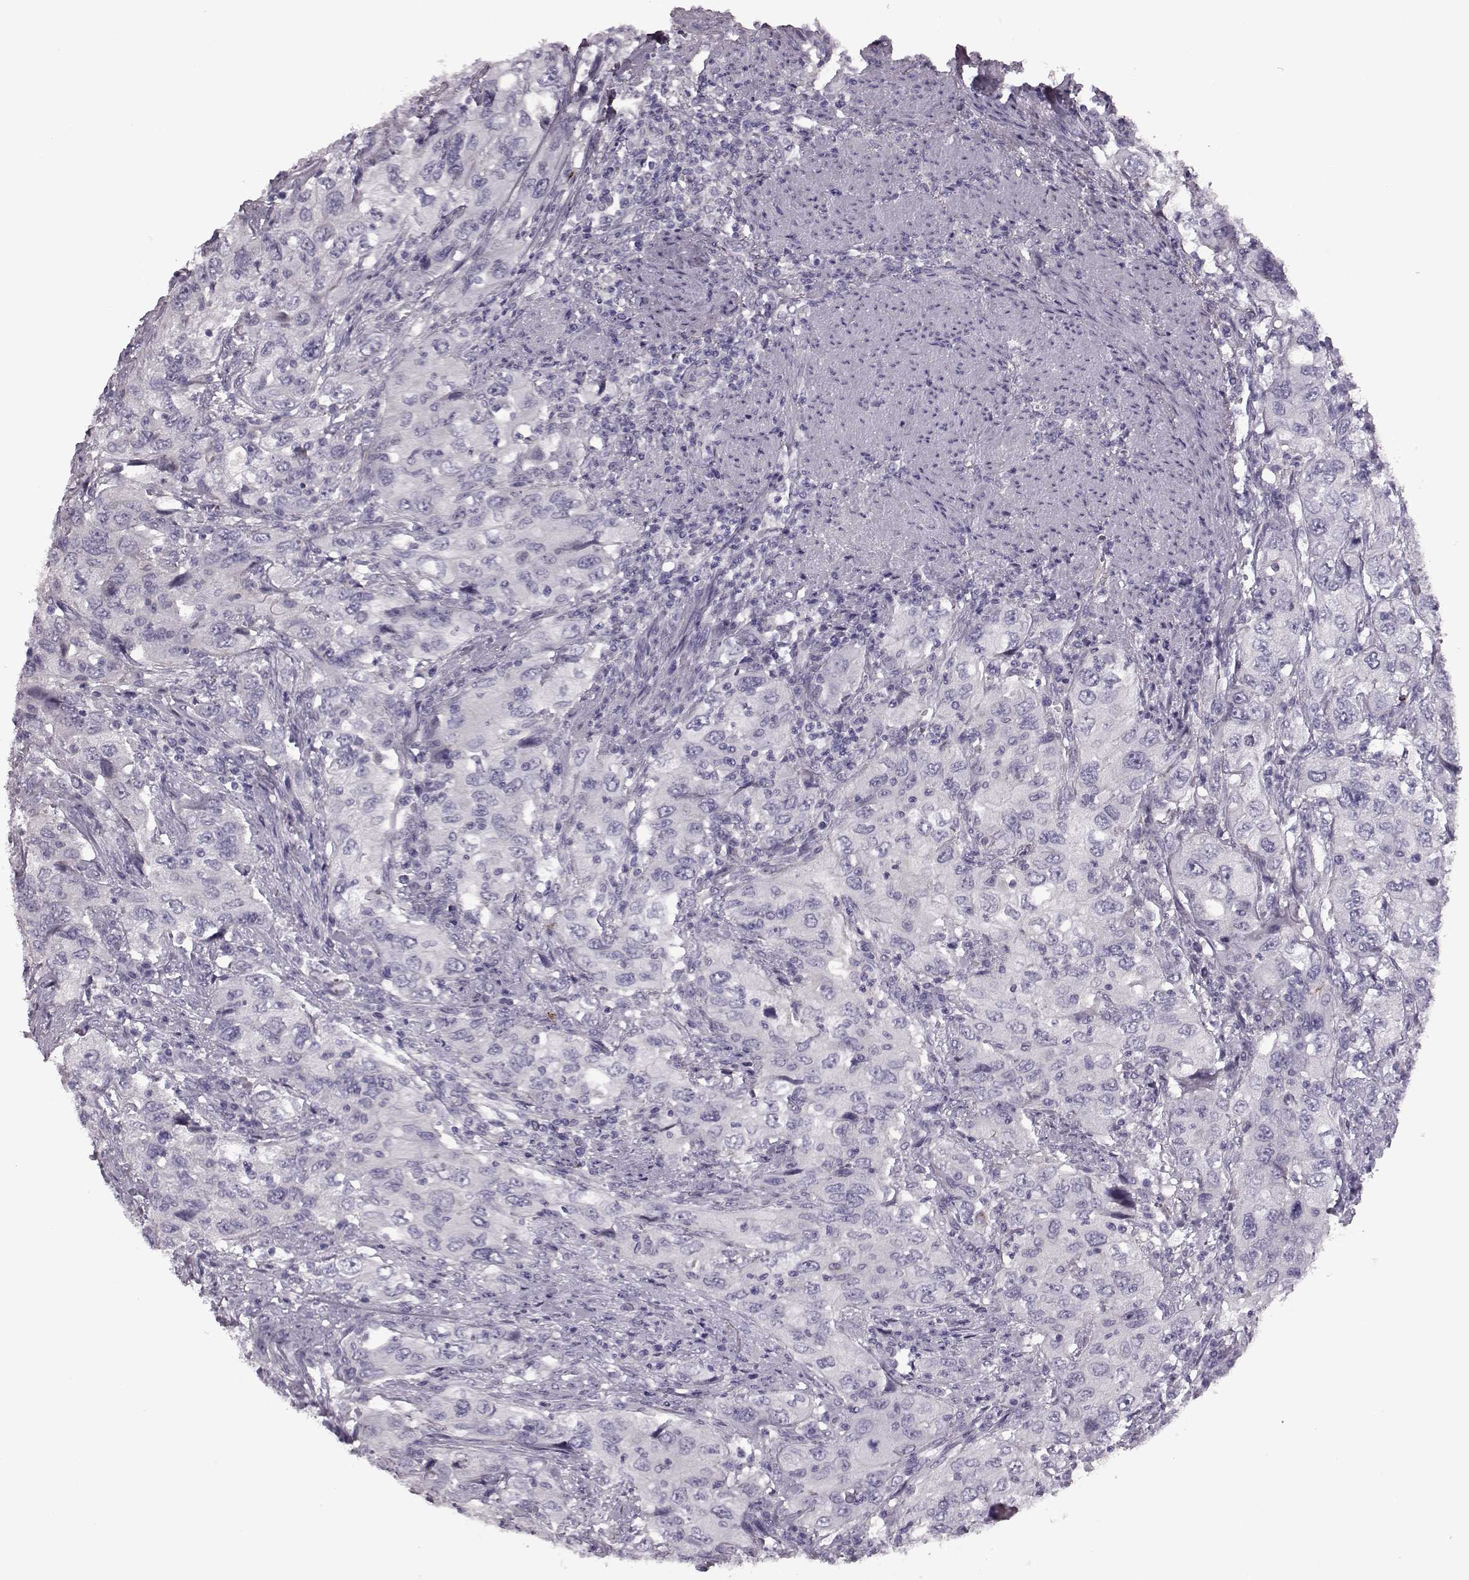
{"staining": {"intensity": "negative", "quantity": "none", "location": "none"}, "tissue": "urothelial cancer", "cell_type": "Tumor cells", "image_type": "cancer", "snomed": [{"axis": "morphology", "description": "Urothelial carcinoma, High grade"}, {"axis": "topography", "description": "Urinary bladder"}], "caption": "This is an immunohistochemistry micrograph of human high-grade urothelial carcinoma. There is no positivity in tumor cells.", "gene": "SNTG1", "patient": {"sex": "male", "age": 76}}